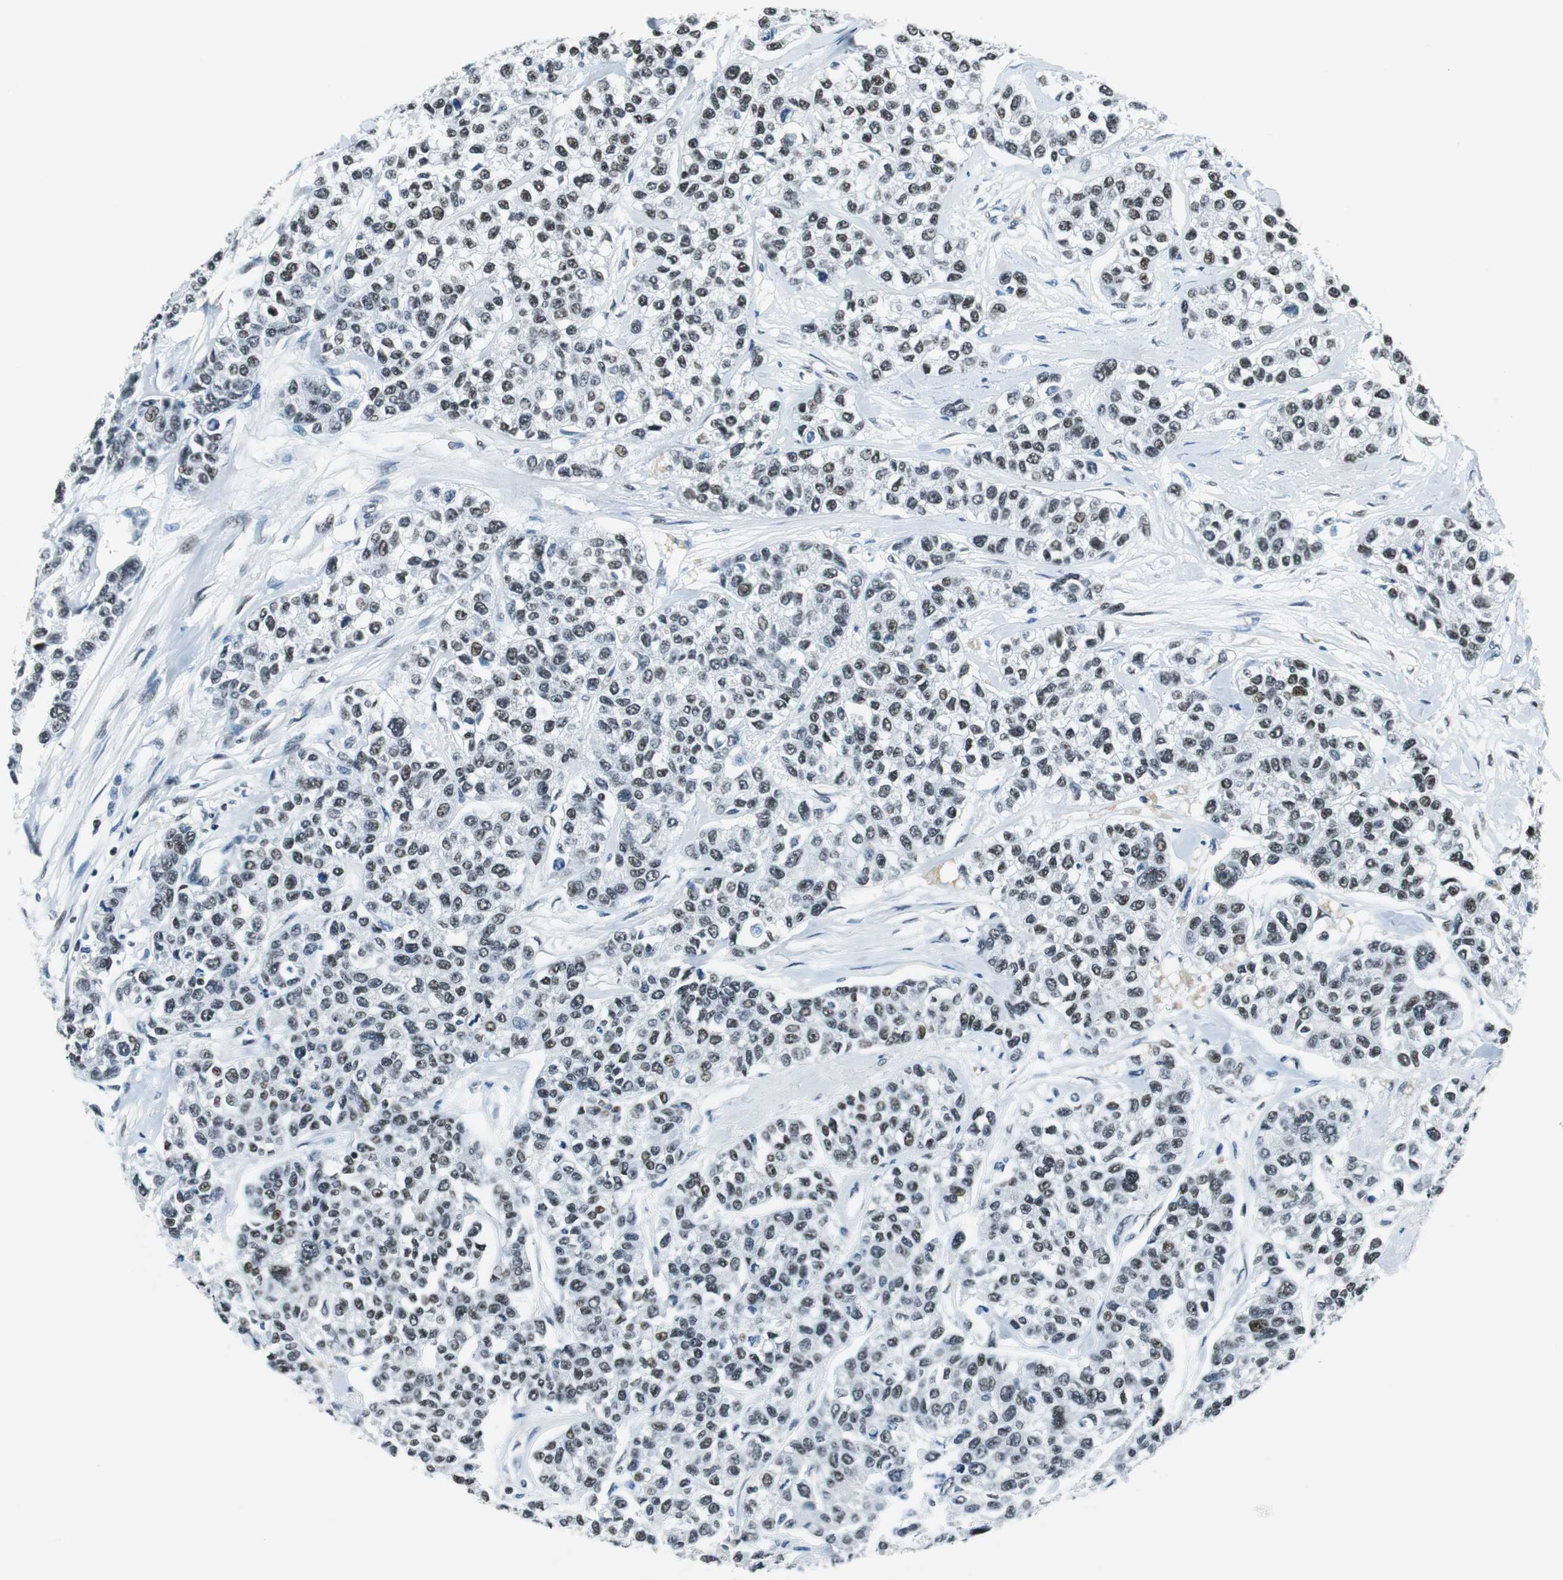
{"staining": {"intensity": "weak", "quantity": "<25%", "location": "nuclear"}, "tissue": "breast cancer", "cell_type": "Tumor cells", "image_type": "cancer", "snomed": [{"axis": "morphology", "description": "Duct carcinoma"}, {"axis": "topography", "description": "Breast"}], "caption": "Immunohistochemical staining of human breast cancer shows no significant staining in tumor cells.", "gene": "HDAC3", "patient": {"sex": "female", "age": 51}}